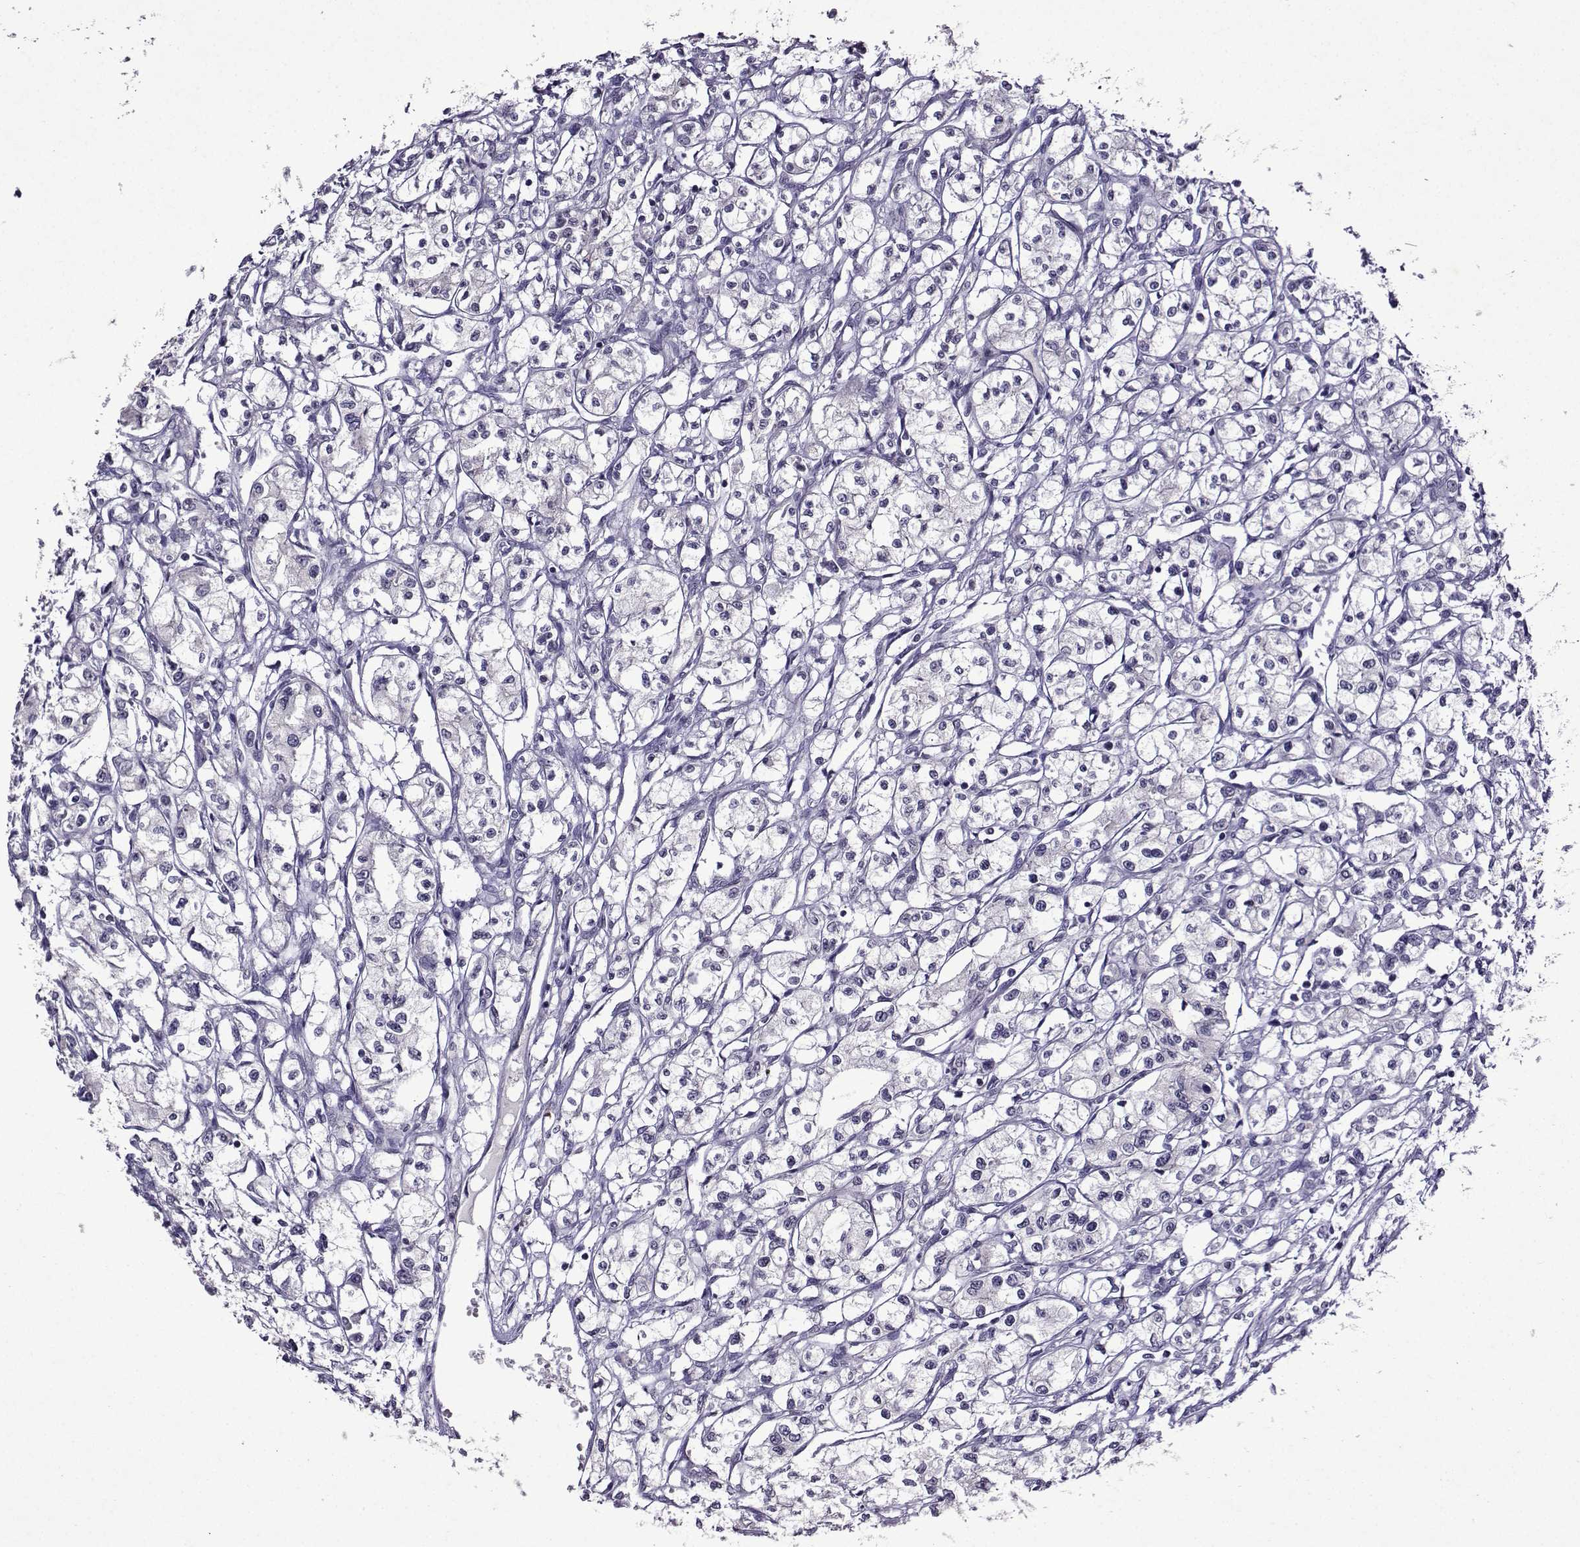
{"staining": {"intensity": "negative", "quantity": "none", "location": "none"}, "tissue": "renal cancer", "cell_type": "Tumor cells", "image_type": "cancer", "snomed": [{"axis": "morphology", "description": "Adenocarcinoma, NOS"}, {"axis": "topography", "description": "Kidney"}], "caption": "Tumor cells are negative for brown protein staining in renal cancer (adenocarcinoma). (Stains: DAB (3,3'-diaminobenzidine) IHC with hematoxylin counter stain, Microscopy: brightfield microscopy at high magnification).", "gene": "CCL28", "patient": {"sex": "male", "age": 56}}